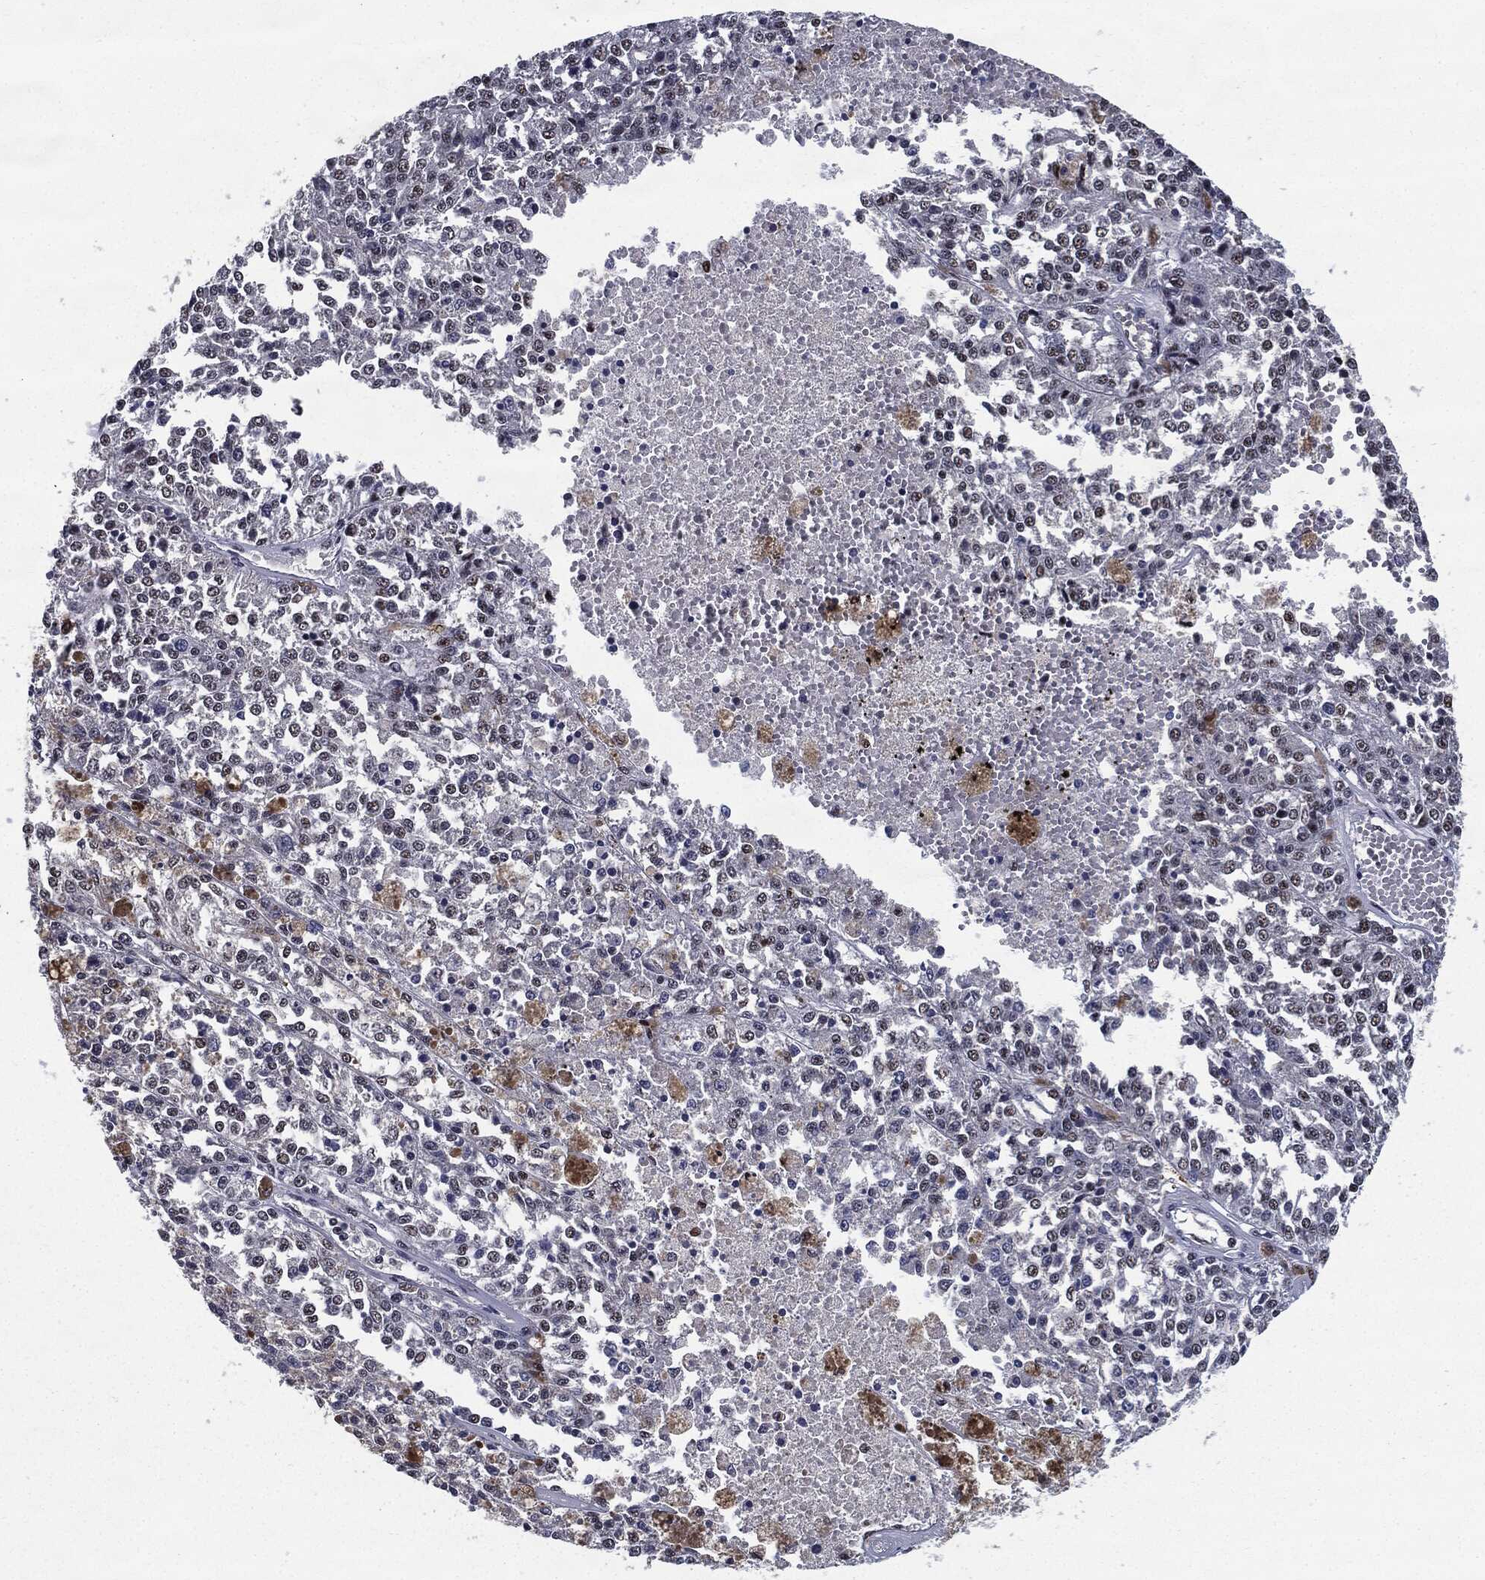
{"staining": {"intensity": "negative", "quantity": "none", "location": "none"}, "tissue": "melanoma", "cell_type": "Tumor cells", "image_type": "cancer", "snomed": [{"axis": "morphology", "description": "Malignant melanoma, Metastatic site"}, {"axis": "topography", "description": "Lymph node"}], "caption": "This is an IHC photomicrograph of melanoma. There is no positivity in tumor cells.", "gene": "JUN", "patient": {"sex": "female", "age": 64}}